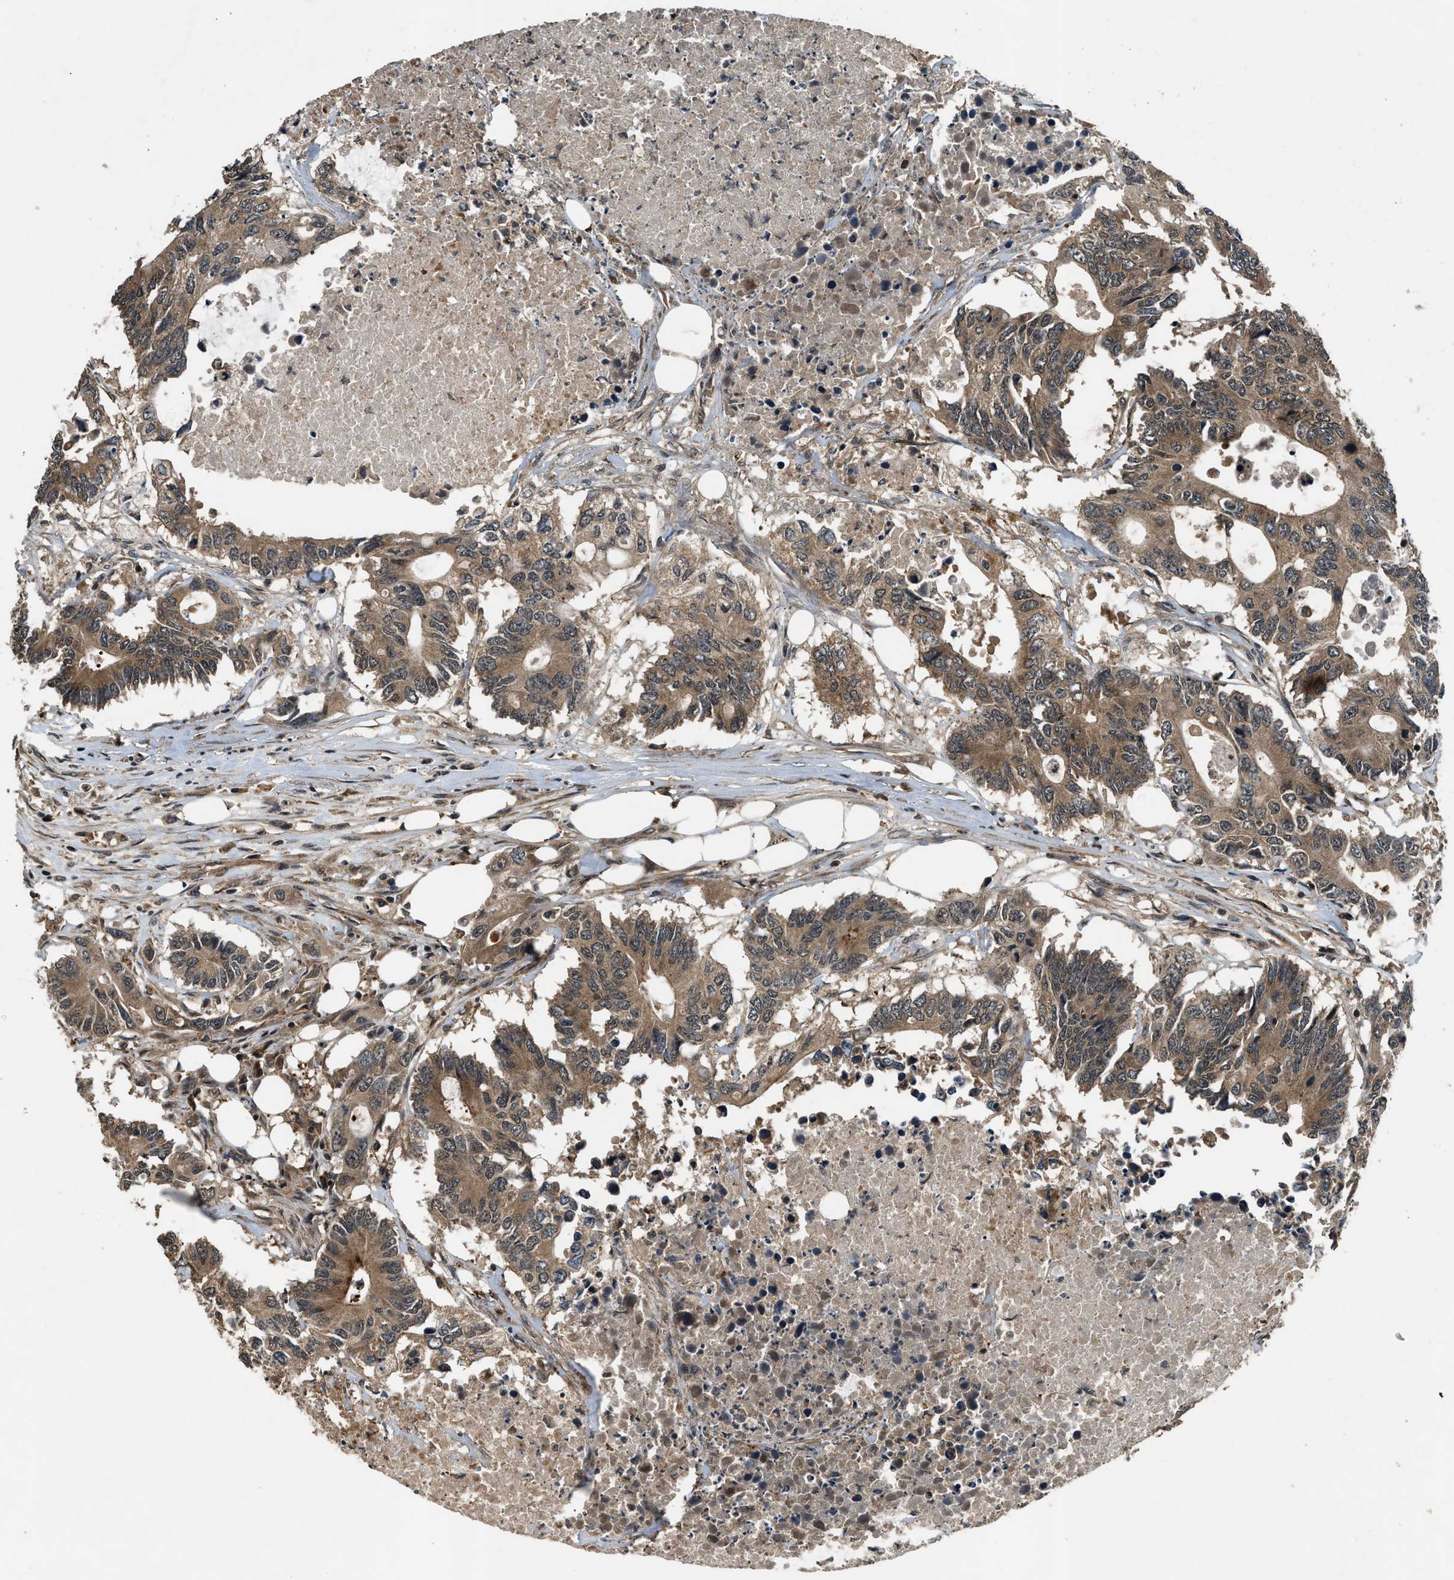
{"staining": {"intensity": "moderate", "quantity": ">75%", "location": "cytoplasmic/membranous"}, "tissue": "colorectal cancer", "cell_type": "Tumor cells", "image_type": "cancer", "snomed": [{"axis": "morphology", "description": "Adenocarcinoma, NOS"}, {"axis": "topography", "description": "Colon"}], "caption": "Tumor cells demonstrate medium levels of moderate cytoplasmic/membranous positivity in about >75% of cells in human colorectal cancer (adenocarcinoma).", "gene": "RPS6KB1", "patient": {"sex": "male", "age": 71}}